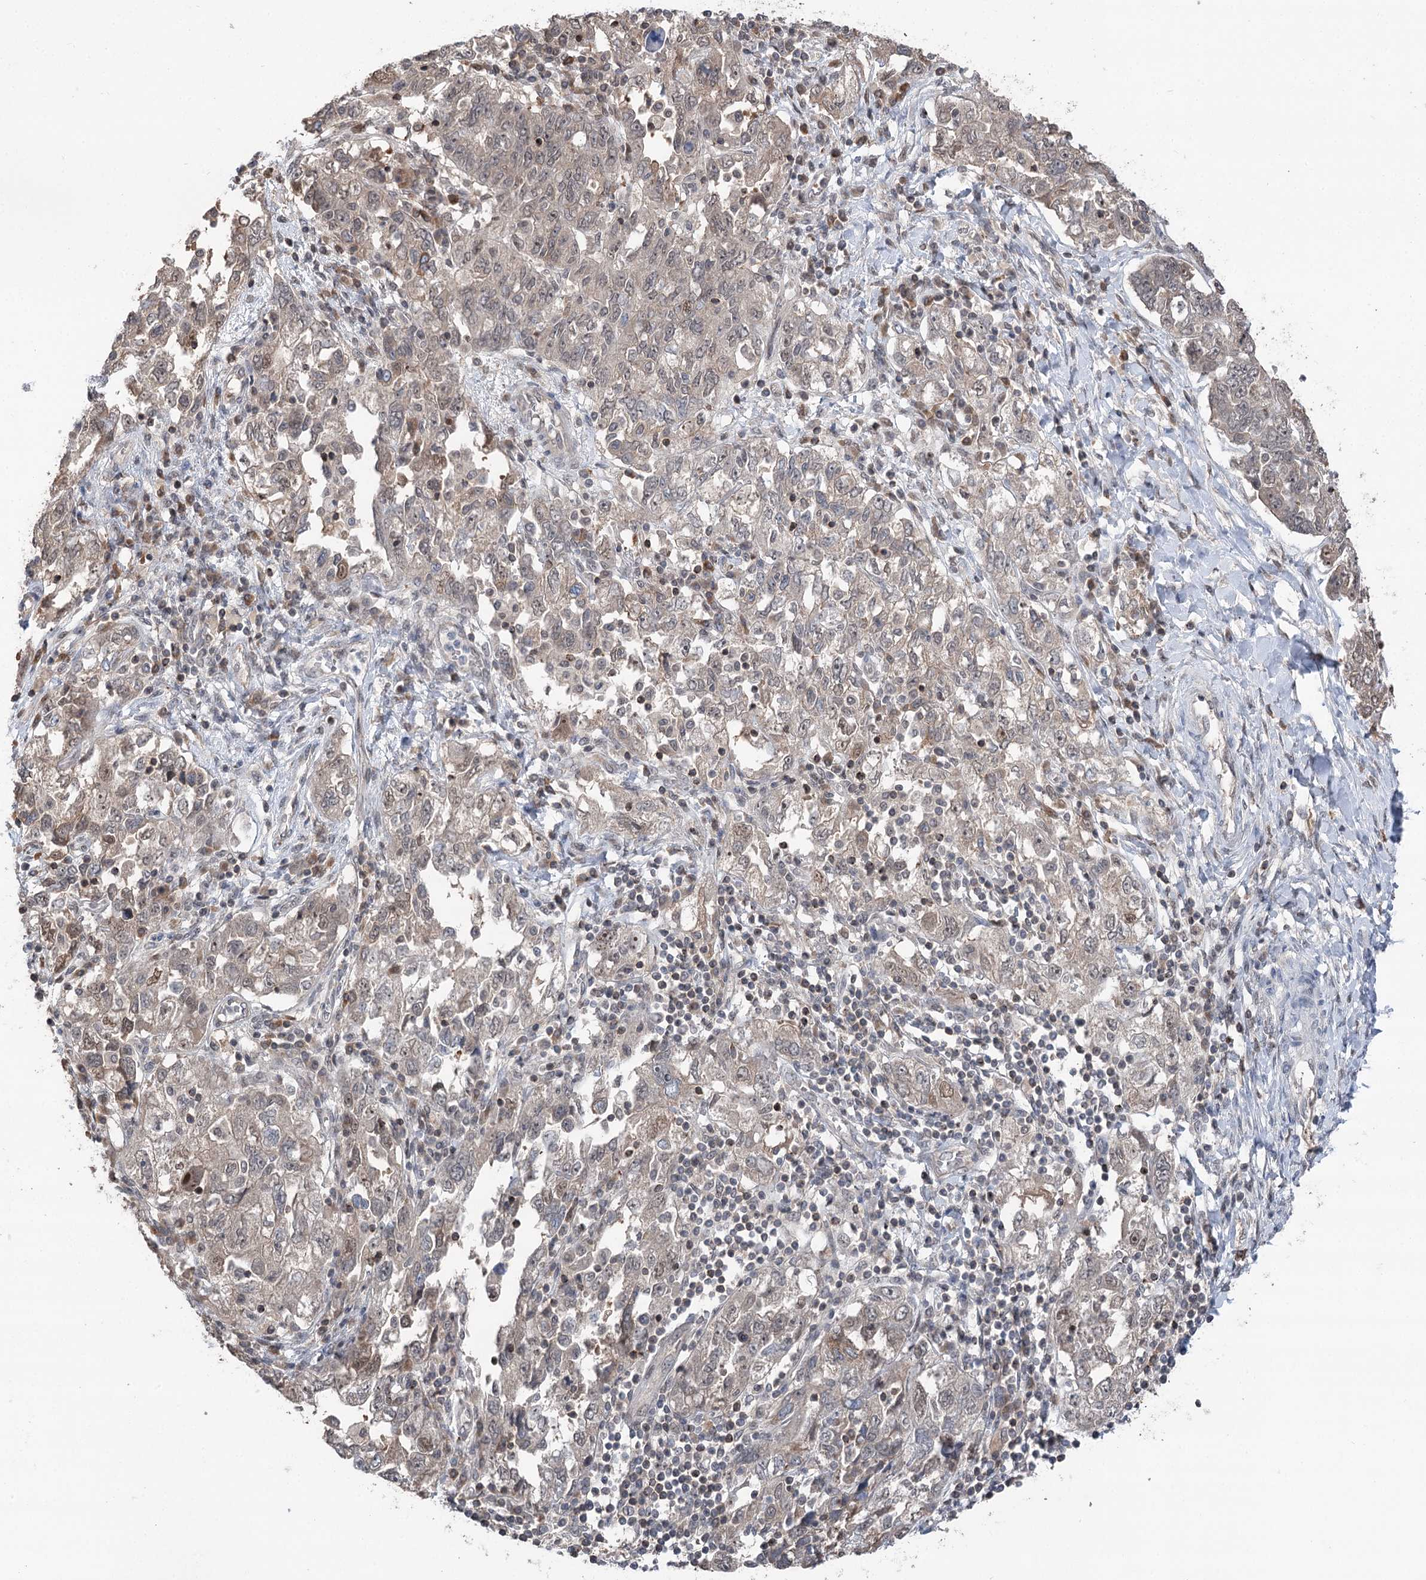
{"staining": {"intensity": "weak", "quantity": ">75%", "location": "cytoplasmic/membranous"}, "tissue": "ovarian cancer", "cell_type": "Tumor cells", "image_type": "cancer", "snomed": [{"axis": "morphology", "description": "Carcinoma, NOS"}, {"axis": "morphology", "description": "Cystadenocarcinoma, serous, NOS"}, {"axis": "topography", "description": "Ovary"}], "caption": "Carcinoma (ovarian) was stained to show a protein in brown. There is low levels of weak cytoplasmic/membranous positivity in about >75% of tumor cells.", "gene": "CCSER2", "patient": {"sex": "female", "age": 69}}